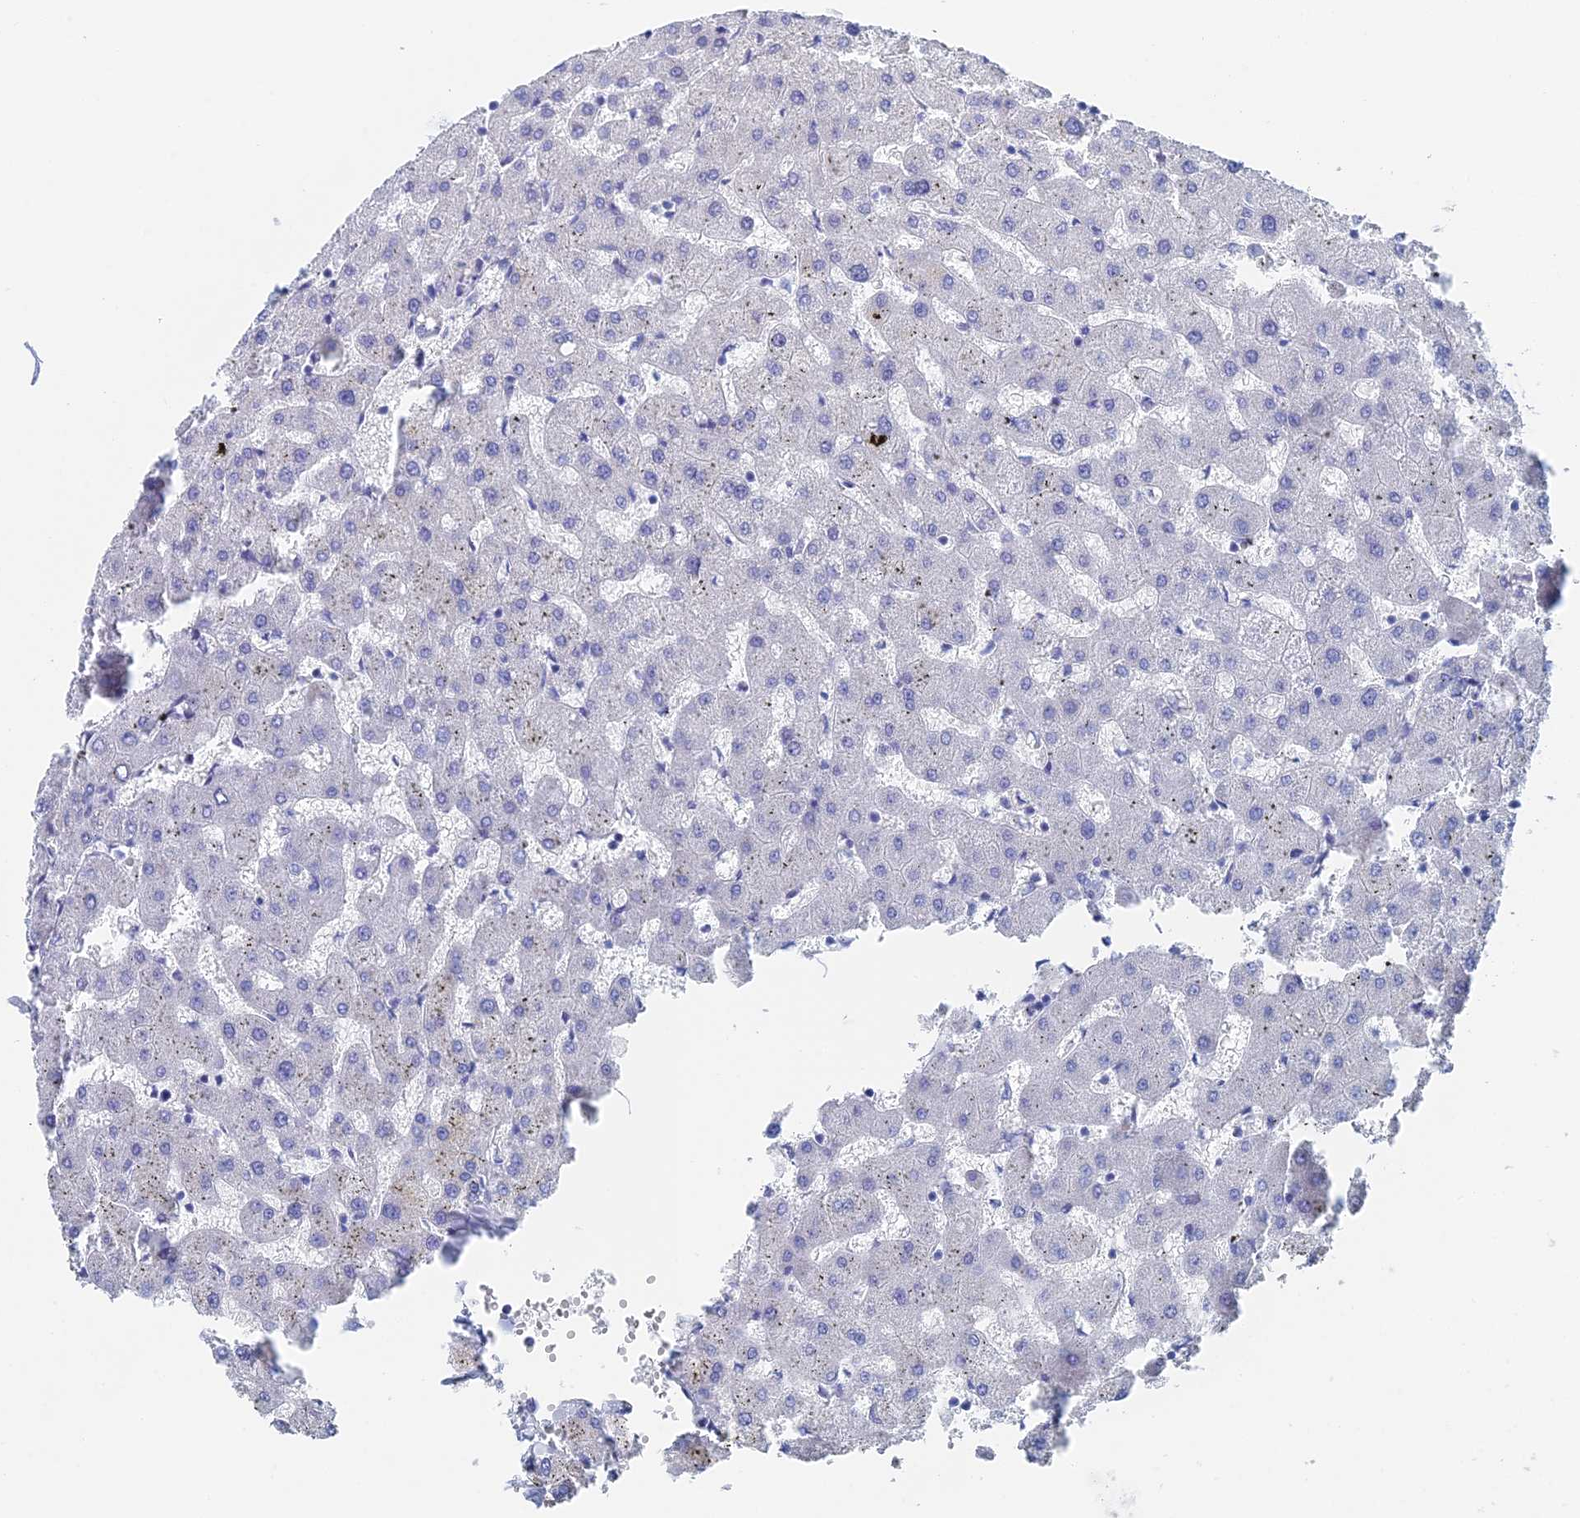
{"staining": {"intensity": "negative", "quantity": "none", "location": "none"}, "tissue": "liver", "cell_type": "Cholangiocytes", "image_type": "normal", "snomed": [{"axis": "morphology", "description": "Normal tissue, NOS"}, {"axis": "topography", "description": "Liver"}], "caption": "Cholangiocytes show no significant staining in normal liver. (DAB immunohistochemistry (IHC) with hematoxylin counter stain).", "gene": "KCNK18", "patient": {"sex": "female", "age": 63}}